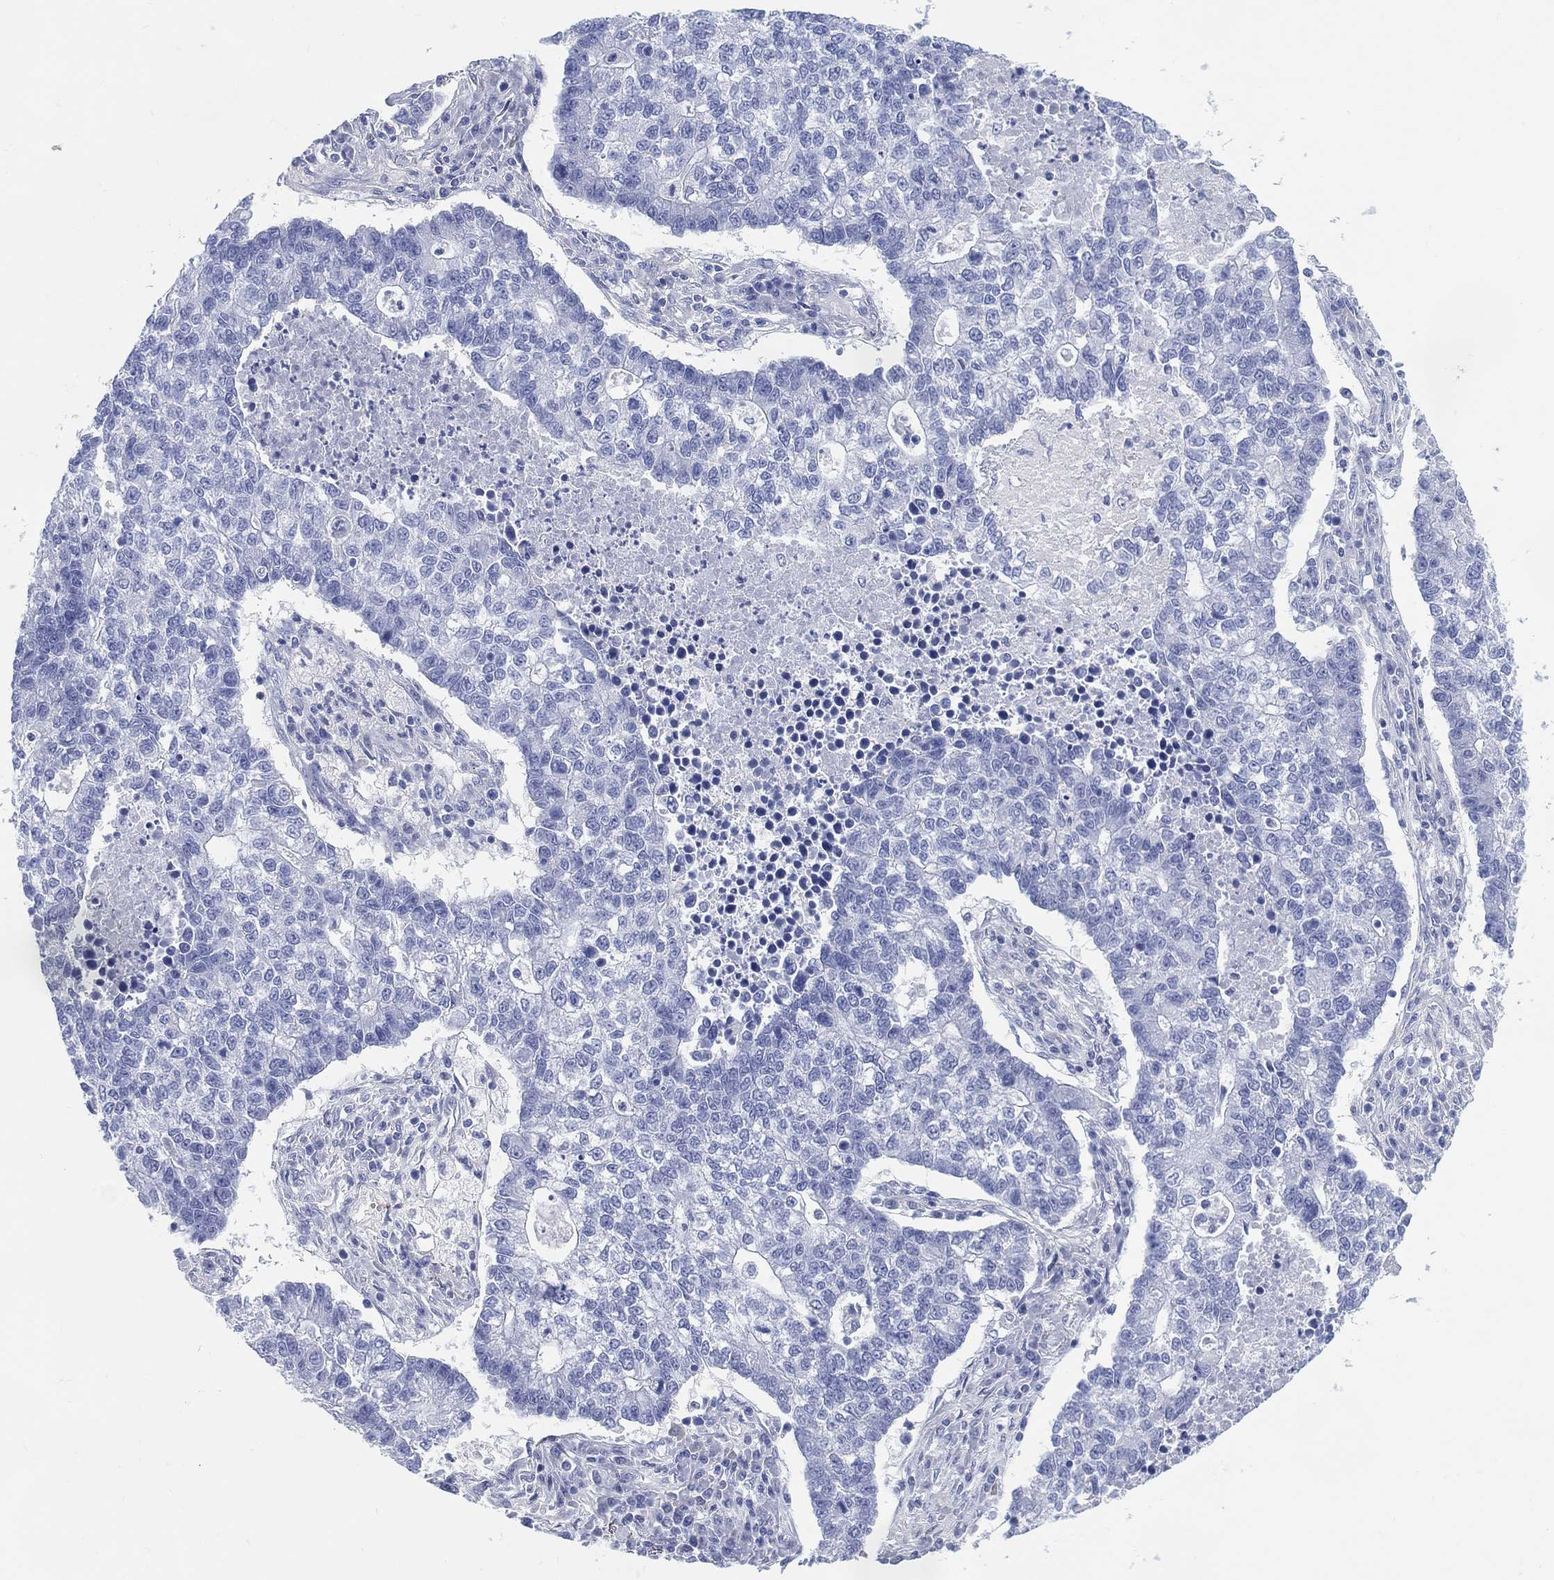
{"staining": {"intensity": "negative", "quantity": "none", "location": "none"}, "tissue": "lung cancer", "cell_type": "Tumor cells", "image_type": "cancer", "snomed": [{"axis": "morphology", "description": "Adenocarcinoma, NOS"}, {"axis": "topography", "description": "Lung"}], "caption": "Immunohistochemistry (IHC) micrograph of neoplastic tissue: human lung cancer stained with DAB shows no significant protein expression in tumor cells.", "gene": "DDI1", "patient": {"sex": "male", "age": 57}}